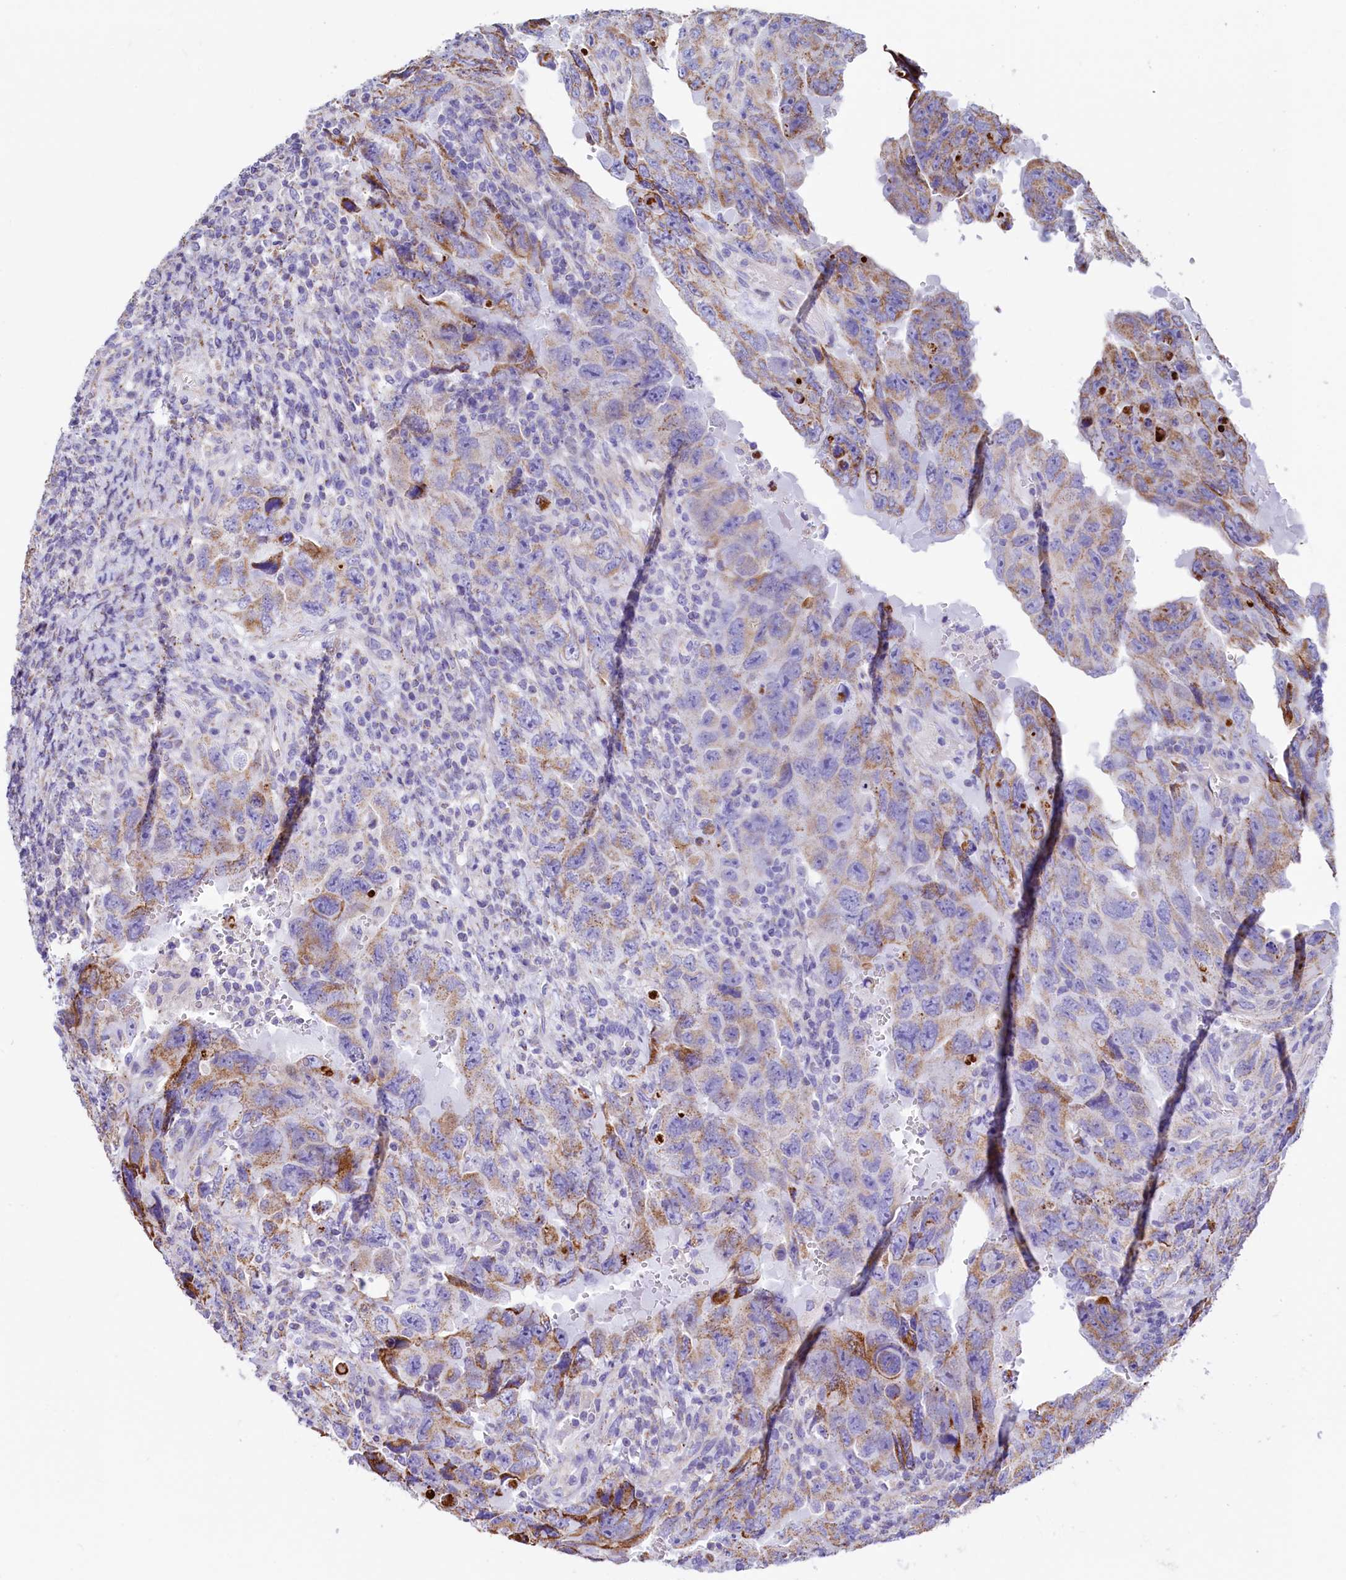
{"staining": {"intensity": "moderate", "quantity": "<25%", "location": "cytoplasmic/membranous"}, "tissue": "testis cancer", "cell_type": "Tumor cells", "image_type": "cancer", "snomed": [{"axis": "morphology", "description": "Carcinoma, Embryonal, NOS"}, {"axis": "topography", "description": "Testis"}], "caption": "An IHC image of tumor tissue is shown. Protein staining in brown shows moderate cytoplasmic/membranous positivity in testis embryonal carcinoma within tumor cells.", "gene": "VWCE", "patient": {"sex": "male", "age": 26}}